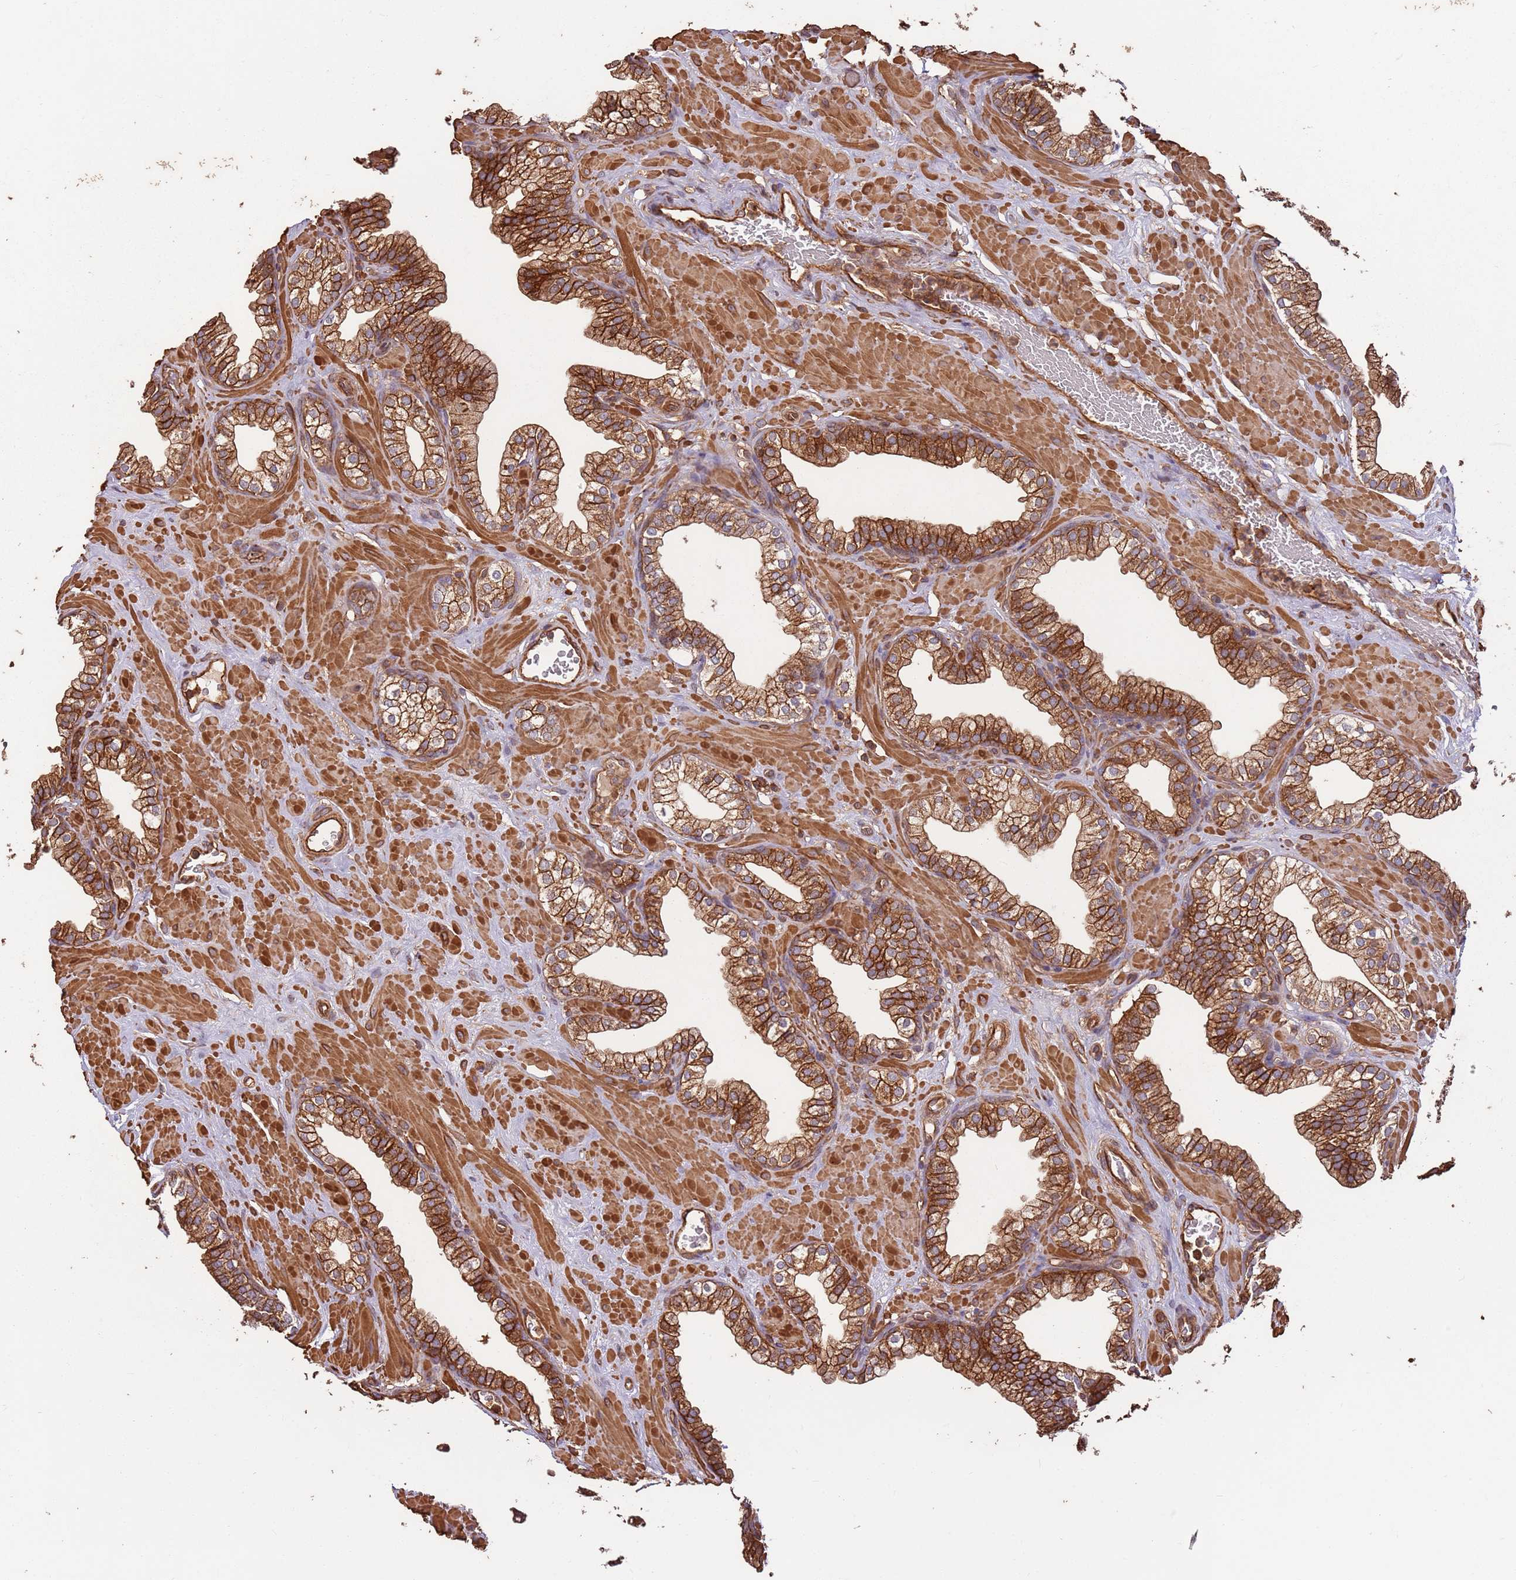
{"staining": {"intensity": "strong", "quantity": ">75%", "location": "cytoplasmic/membranous"}, "tissue": "prostate", "cell_type": "Glandular cells", "image_type": "normal", "snomed": [{"axis": "morphology", "description": "Normal tissue, NOS"}, {"axis": "morphology", "description": "Urothelial carcinoma, Low grade"}, {"axis": "topography", "description": "Urinary bladder"}, {"axis": "topography", "description": "Prostate"}], "caption": "Glandular cells demonstrate high levels of strong cytoplasmic/membranous positivity in about >75% of cells in normal human prostate. The protein of interest is shown in brown color, while the nuclei are stained blue.", "gene": "ACVR2A", "patient": {"sex": "male", "age": 60}}